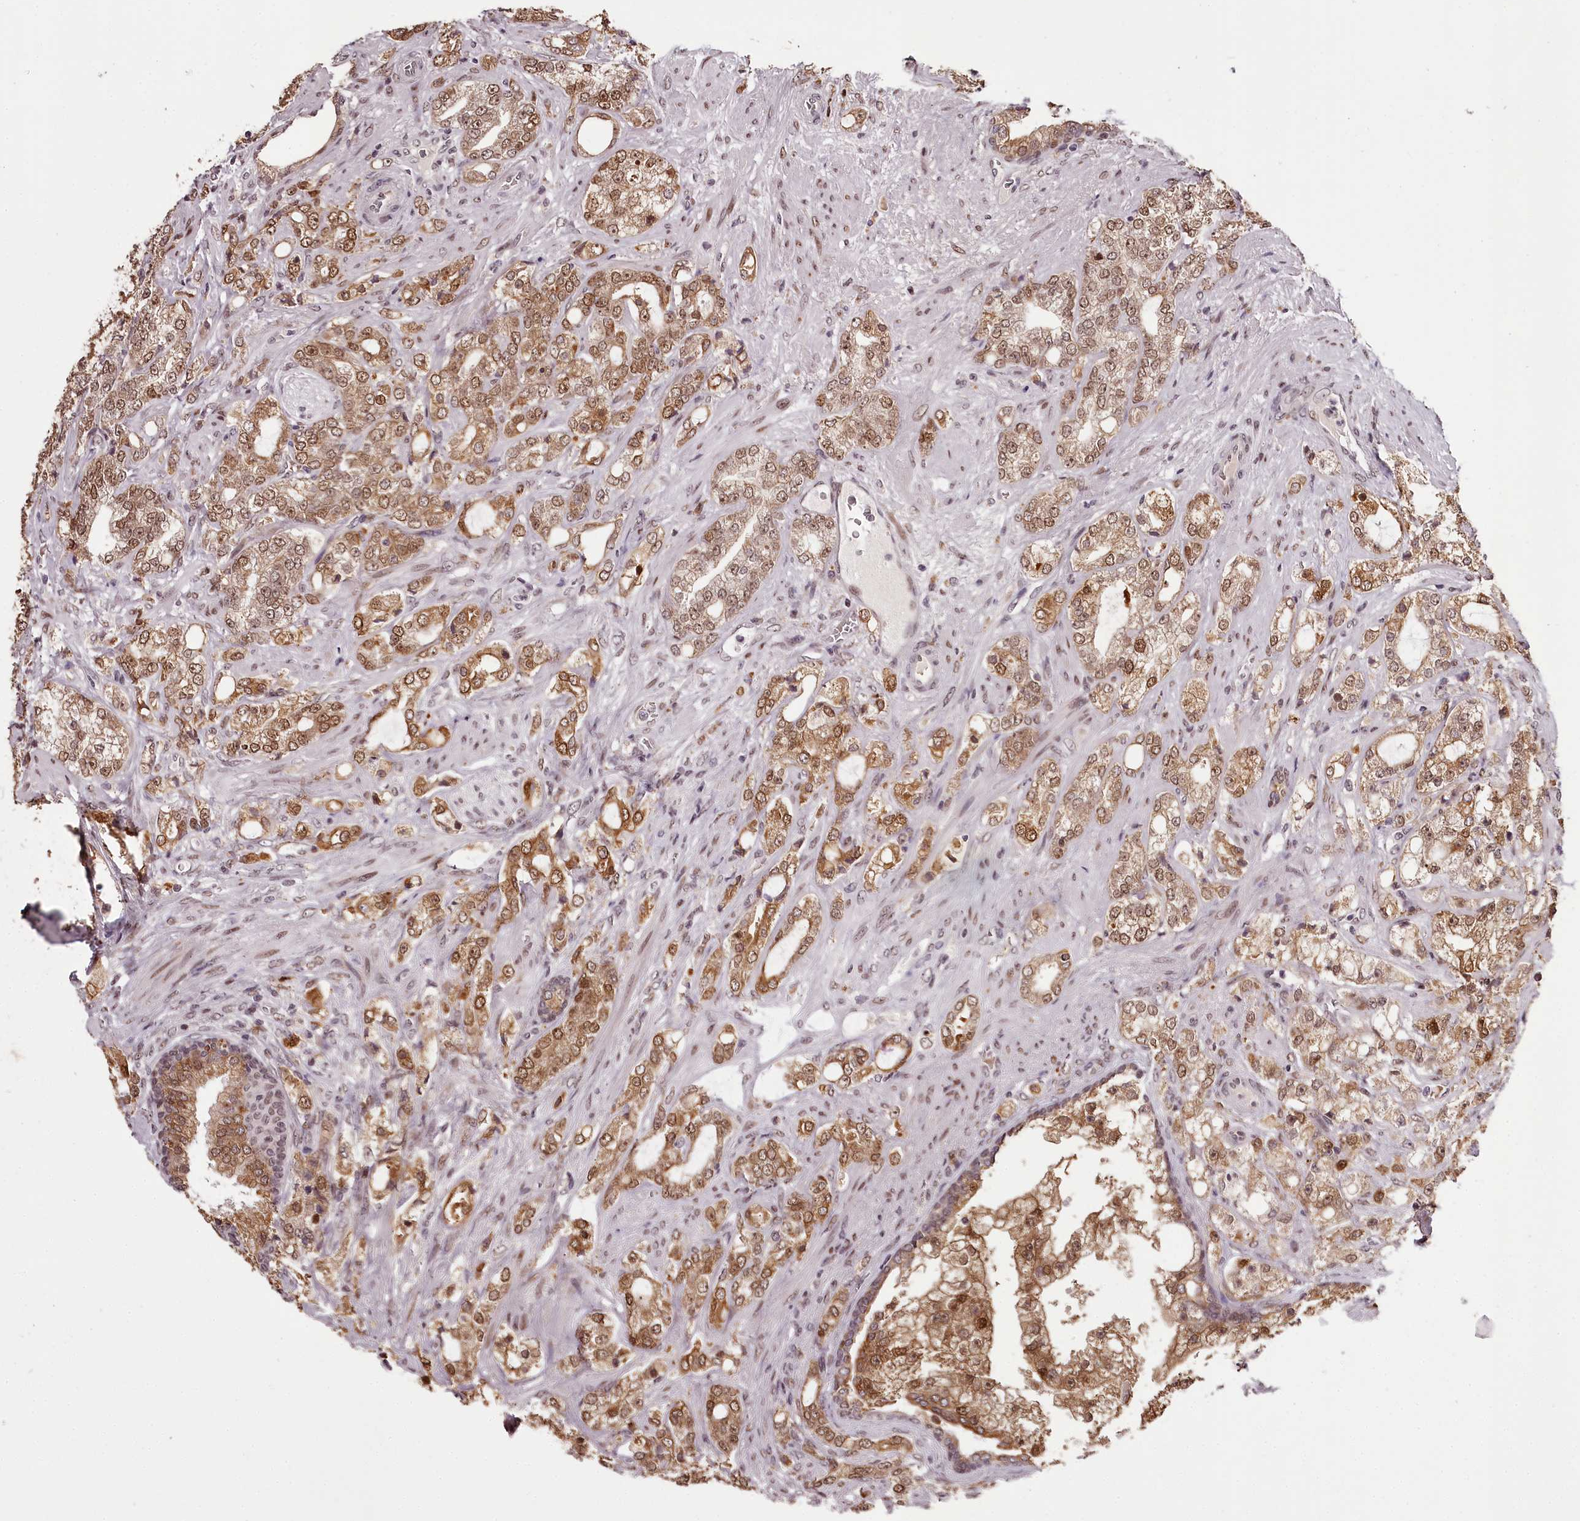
{"staining": {"intensity": "moderate", "quantity": ">75%", "location": "cytoplasmic/membranous,nuclear"}, "tissue": "prostate cancer", "cell_type": "Tumor cells", "image_type": "cancer", "snomed": [{"axis": "morphology", "description": "Adenocarcinoma, High grade"}, {"axis": "topography", "description": "Prostate"}], "caption": "This image reveals immunohistochemistry staining of human prostate high-grade adenocarcinoma, with medium moderate cytoplasmic/membranous and nuclear staining in about >75% of tumor cells.", "gene": "THYN1", "patient": {"sex": "male", "age": 64}}